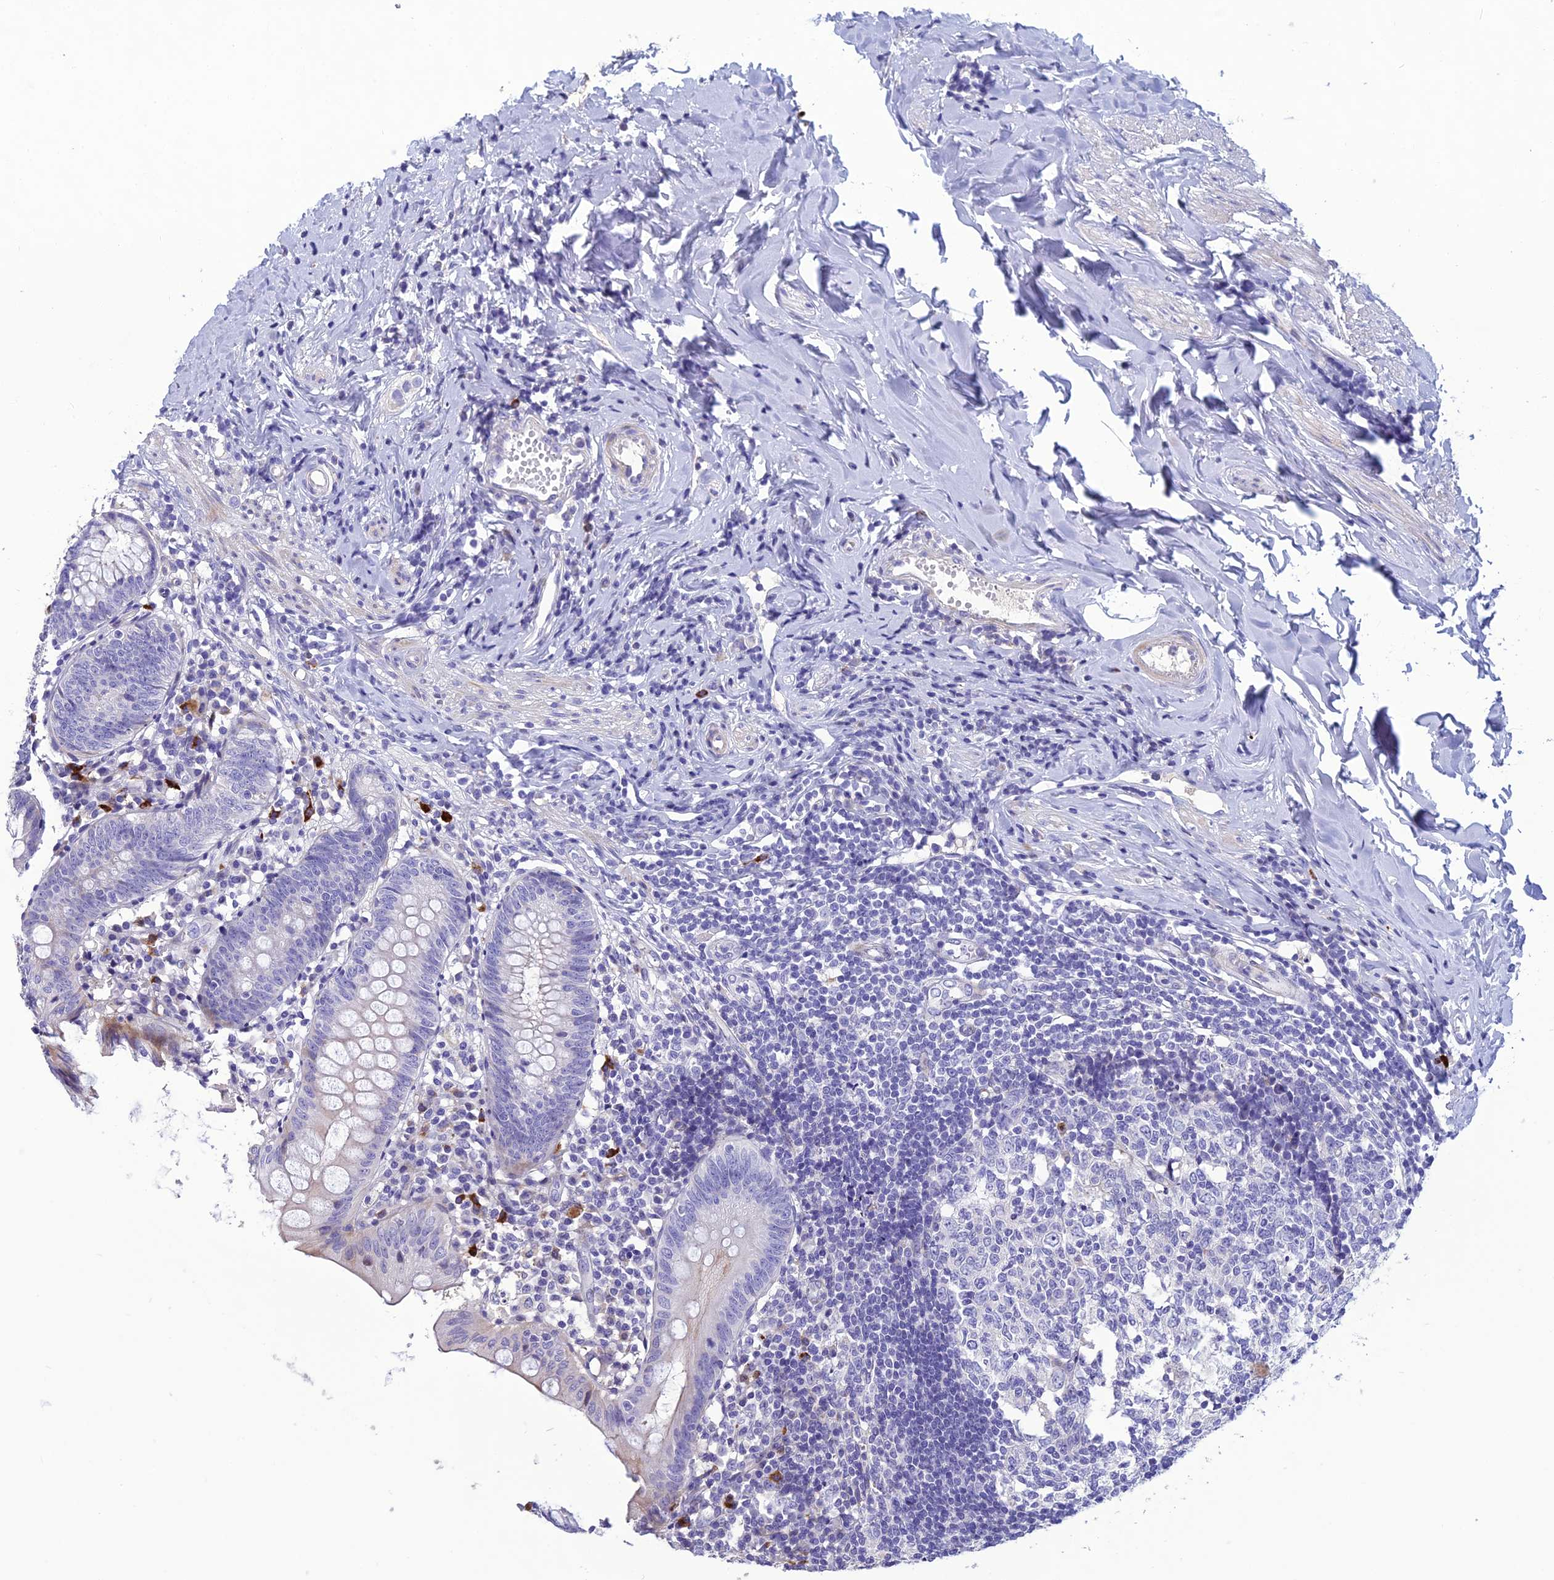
{"staining": {"intensity": "negative", "quantity": "none", "location": "none"}, "tissue": "appendix", "cell_type": "Glandular cells", "image_type": "normal", "snomed": [{"axis": "morphology", "description": "Normal tissue, NOS"}, {"axis": "topography", "description": "Appendix"}], "caption": "Photomicrograph shows no protein expression in glandular cells of benign appendix. (Stains: DAB immunohistochemistry with hematoxylin counter stain, Microscopy: brightfield microscopy at high magnification).", "gene": "OR56B1", "patient": {"sex": "female", "age": 54}}